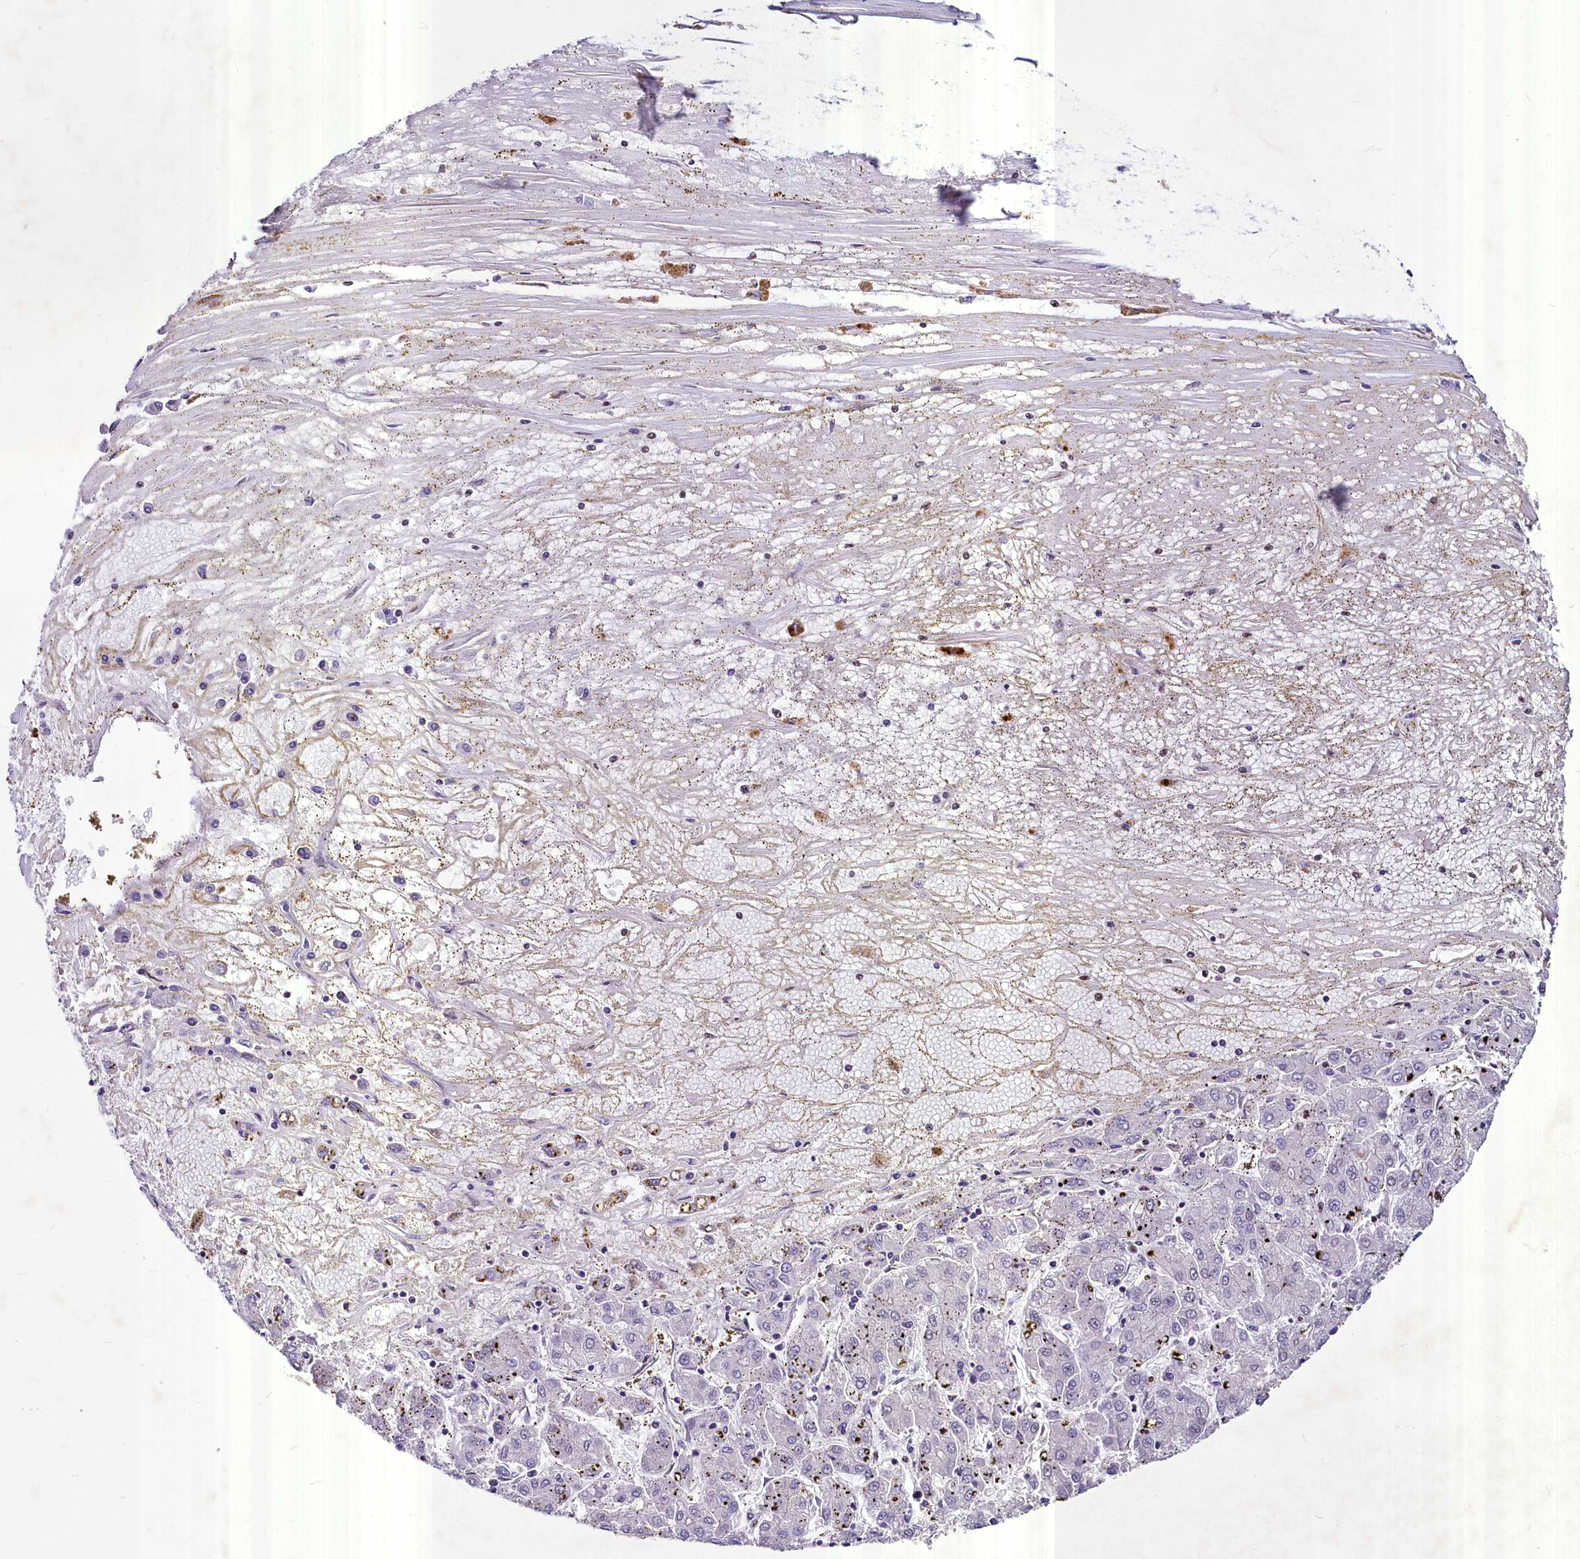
{"staining": {"intensity": "negative", "quantity": "none", "location": "none"}, "tissue": "liver cancer", "cell_type": "Tumor cells", "image_type": "cancer", "snomed": [{"axis": "morphology", "description": "Carcinoma, Hepatocellular, NOS"}, {"axis": "topography", "description": "Liver"}], "caption": "Tumor cells are negative for brown protein staining in liver cancer (hepatocellular carcinoma).", "gene": "PARPBP", "patient": {"sex": "male", "age": 72}}